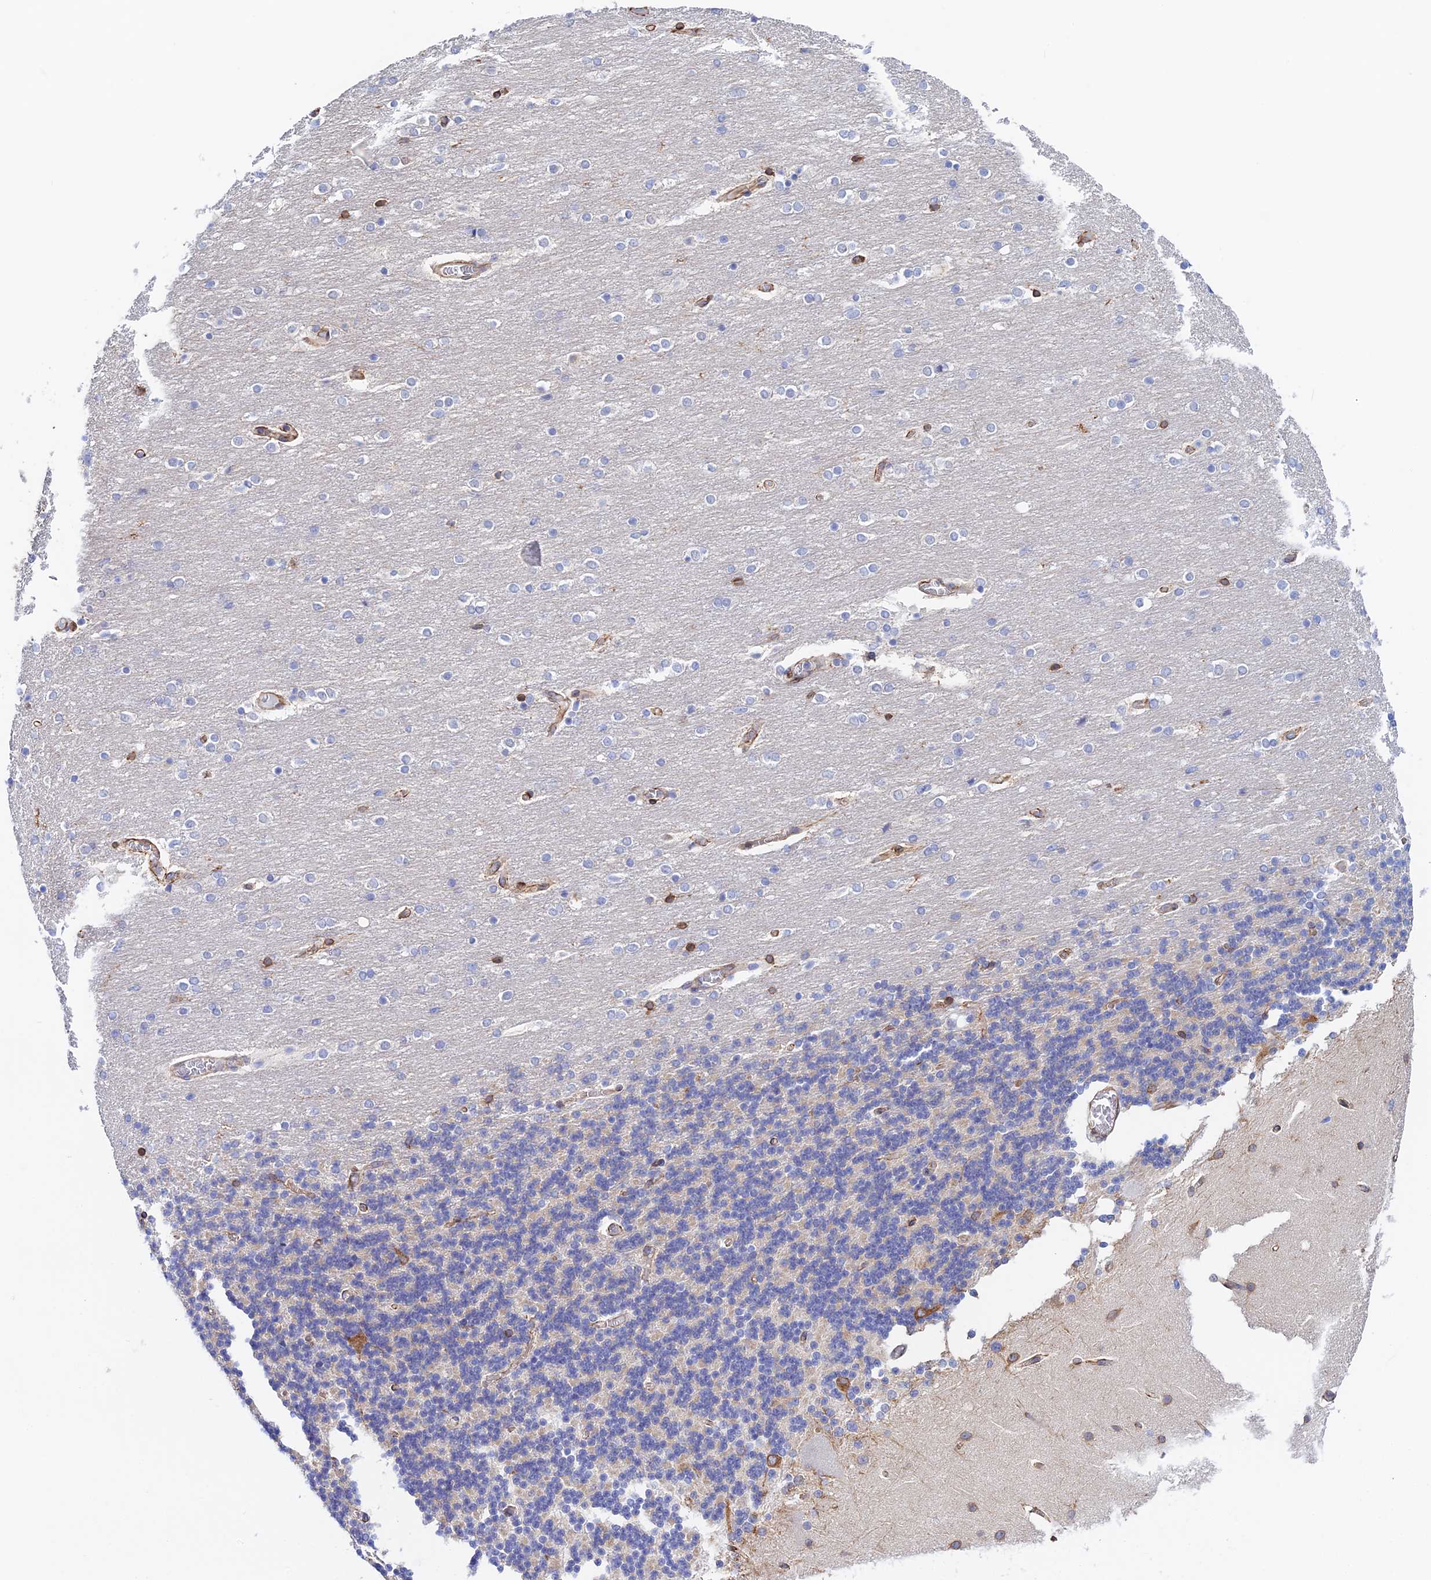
{"staining": {"intensity": "weak", "quantity": "<25%", "location": "cytoplasmic/membranous"}, "tissue": "cerebellum", "cell_type": "Cells in granular layer", "image_type": "normal", "snomed": [{"axis": "morphology", "description": "Normal tissue, NOS"}, {"axis": "topography", "description": "Cerebellum"}], "caption": "Immunohistochemistry (IHC) photomicrograph of normal human cerebellum stained for a protein (brown), which reveals no staining in cells in granular layer.", "gene": "MXRA7", "patient": {"sex": "female", "age": 54}}